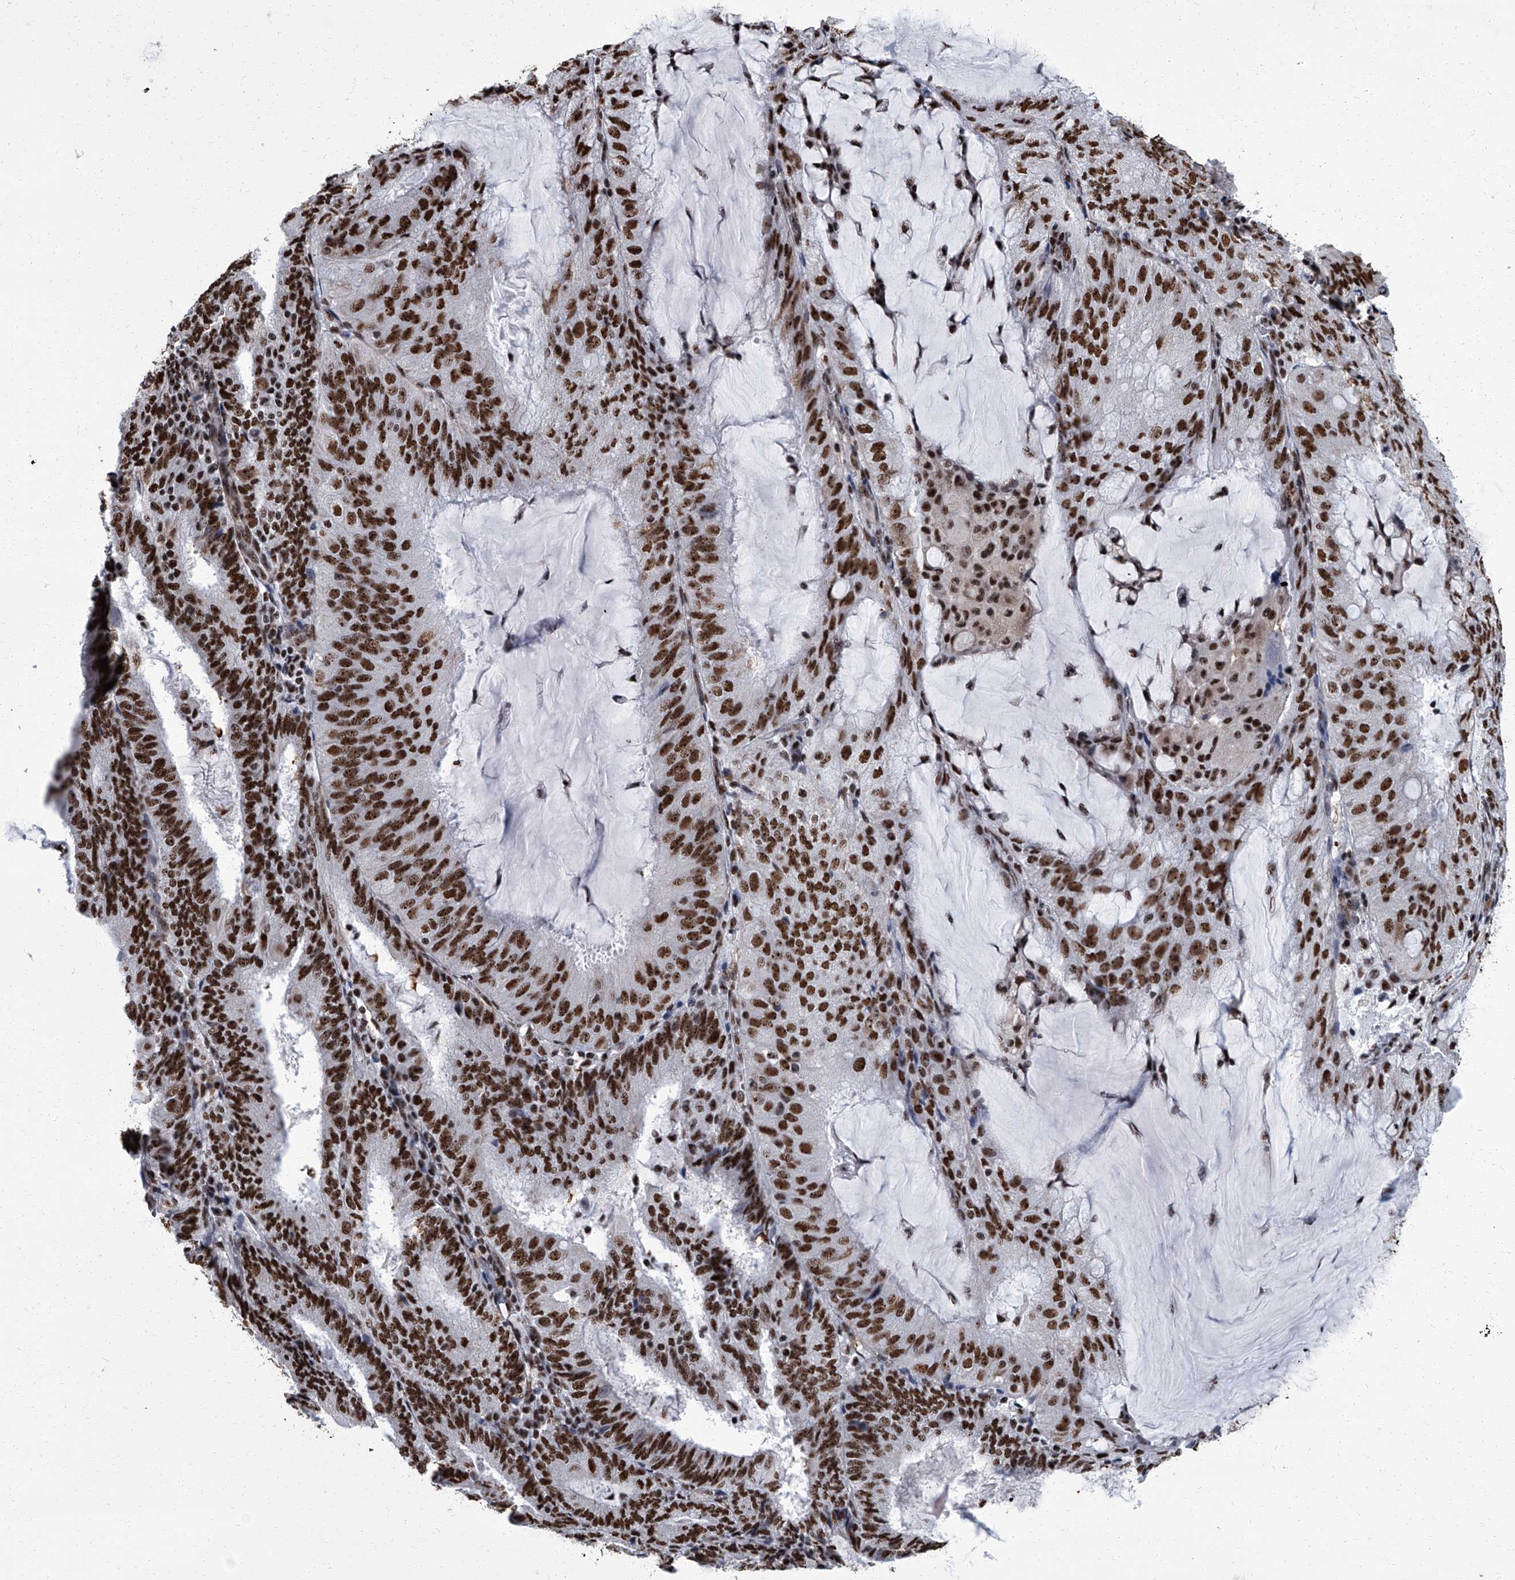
{"staining": {"intensity": "strong", "quantity": ">75%", "location": "nuclear"}, "tissue": "endometrial cancer", "cell_type": "Tumor cells", "image_type": "cancer", "snomed": [{"axis": "morphology", "description": "Adenocarcinoma, NOS"}, {"axis": "topography", "description": "Endometrium"}], "caption": "Human adenocarcinoma (endometrial) stained for a protein (brown) reveals strong nuclear positive staining in about >75% of tumor cells.", "gene": "ZNF518B", "patient": {"sex": "female", "age": 81}}